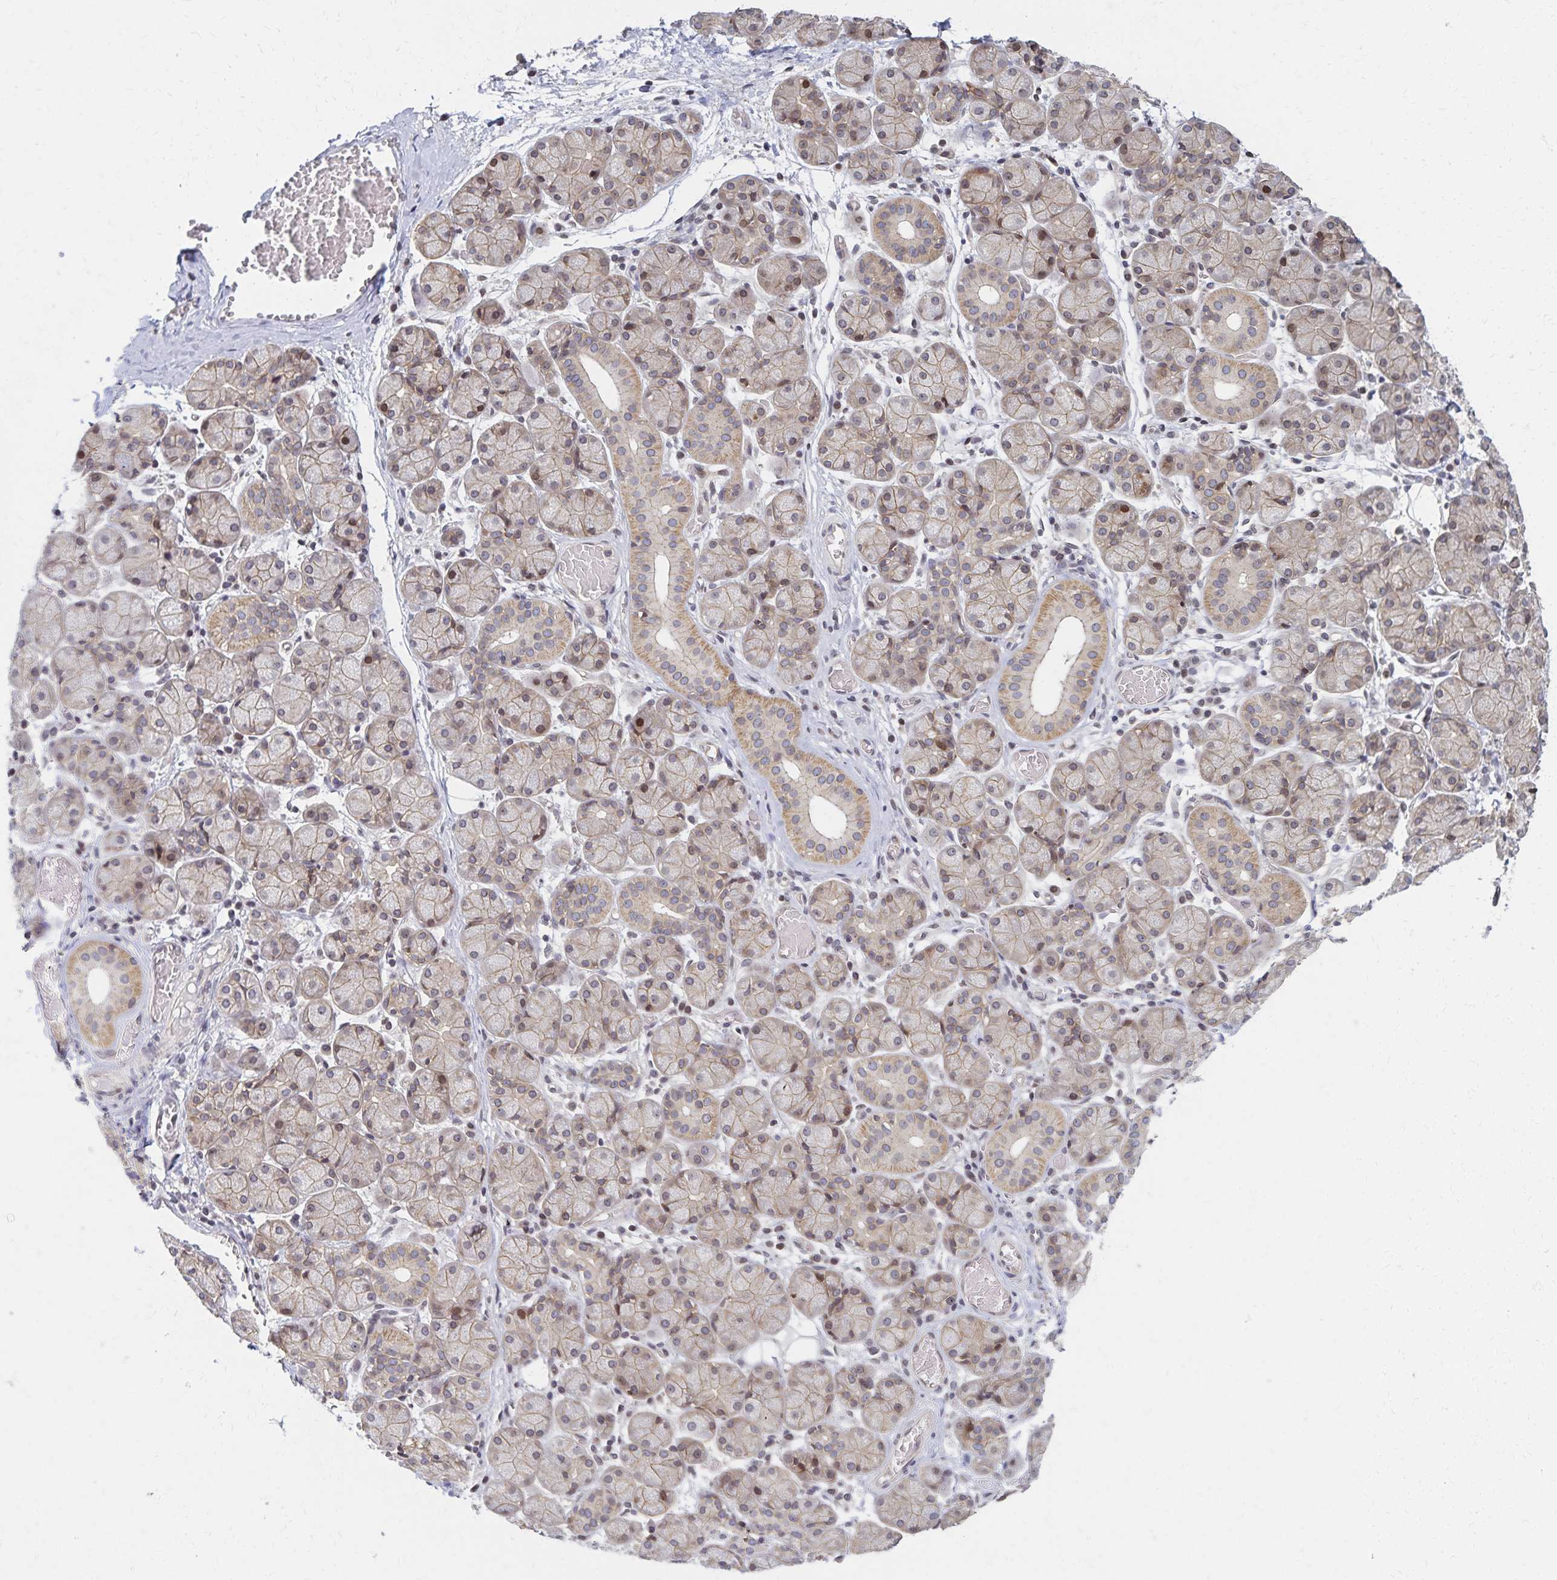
{"staining": {"intensity": "moderate", "quantity": "25%-75%", "location": "cytoplasmic/membranous,nuclear"}, "tissue": "salivary gland", "cell_type": "Glandular cells", "image_type": "normal", "snomed": [{"axis": "morphology", "description": "Normal tissue, NOS"}, {"axis": "topography", "description": "Salivary gland"}], "caption": "Brown immunohistochemical staining in benign salivary gland demonstrates moderate cytoplasmic/membranous,nuclear expression in about 25%-75% of glandular cells. (Stains: DAB in brown, nuclei in blue, Microscopy: brightfield microscopy at high magnification).", "gene": "RAB9B", "patient": {"sex": "female", "age": 24}}